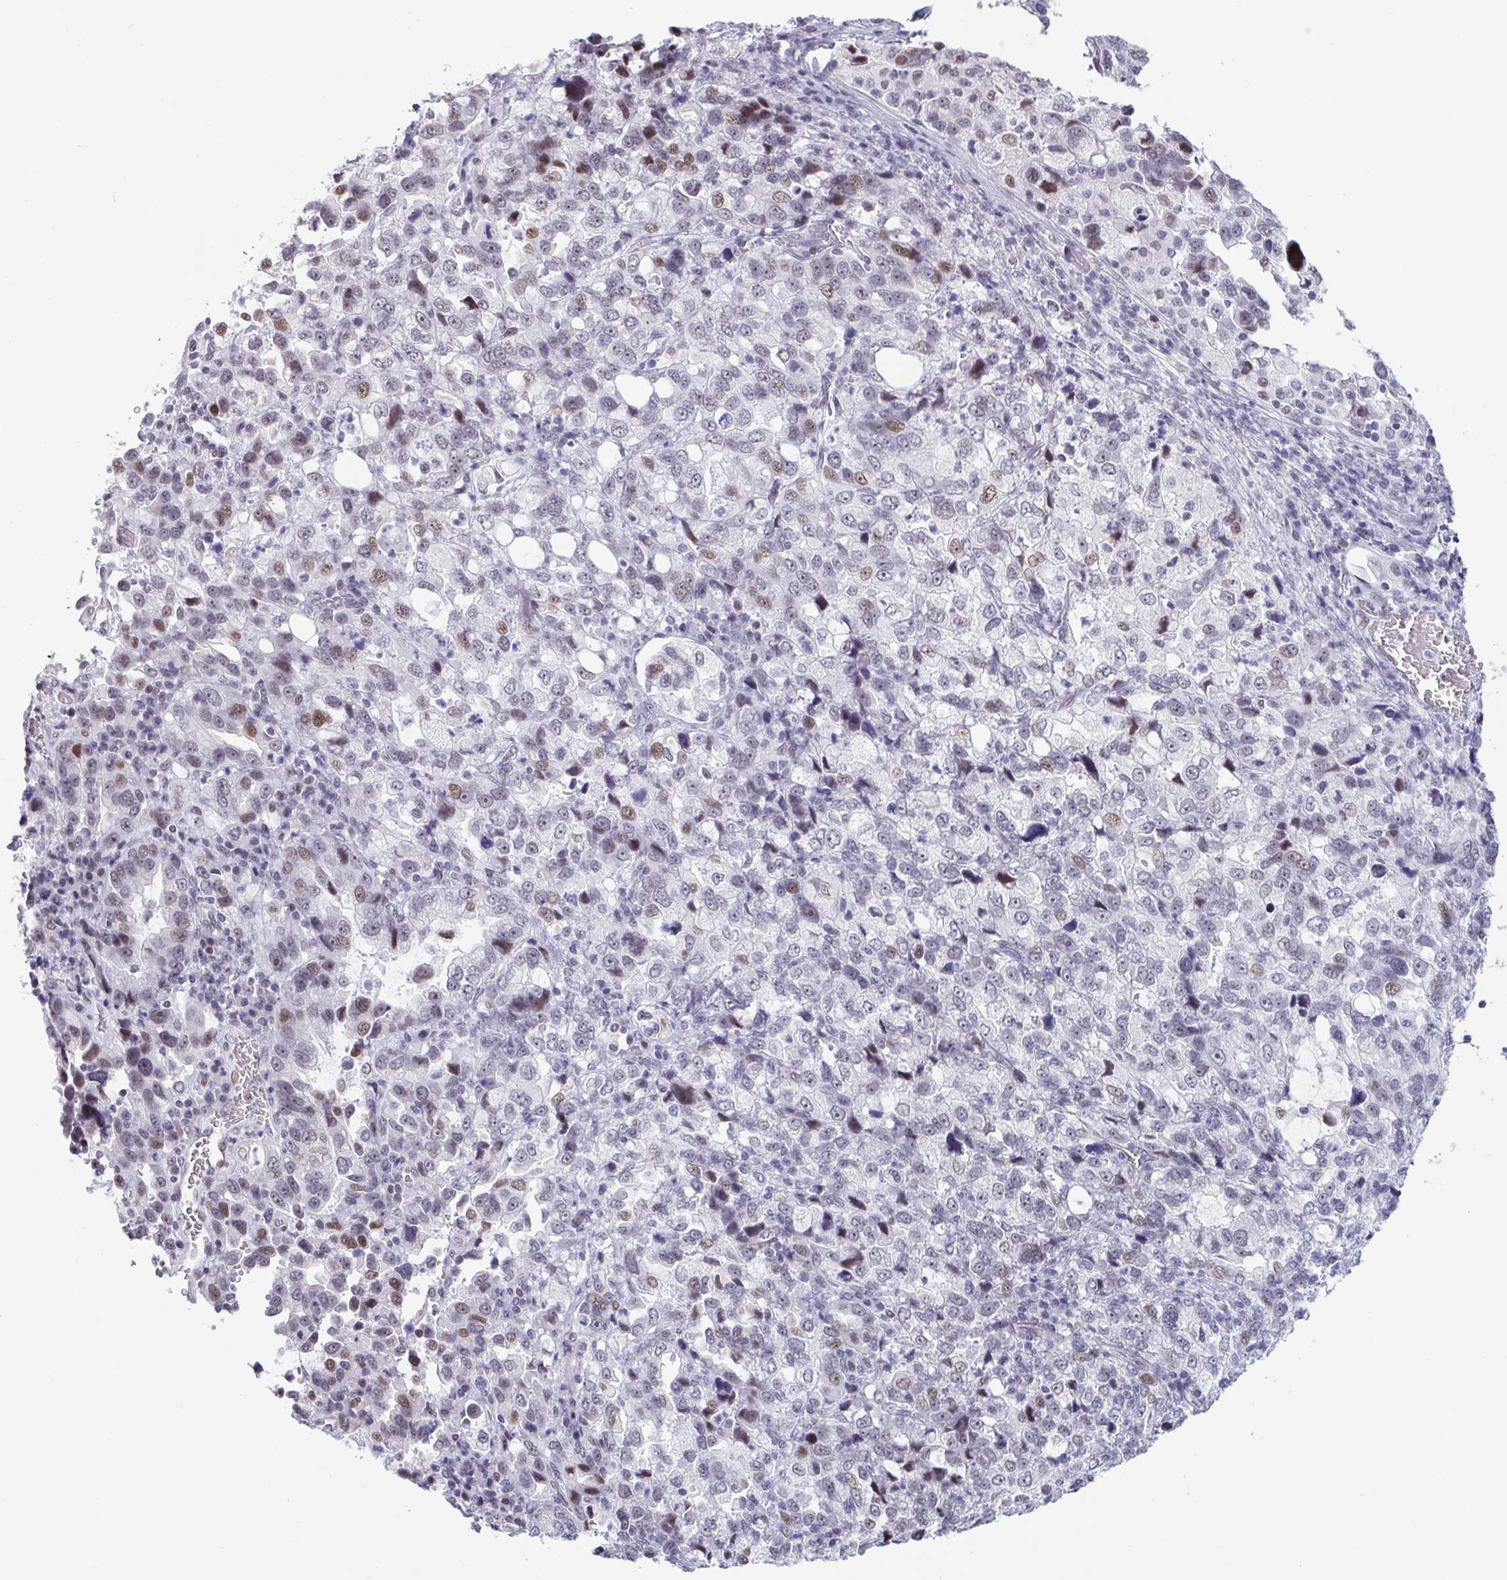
{"staining": {"intensity": "moderate", "quantity": "25%-75%", "location": "nuclear"}, "tissue": "stomach cancer", "cell_type": "Tumor cells", "image_type": "cancer", "snomed": [{"axis": "morphology", "description": "Adenocarcinoma, NOS"}, {"axis": "topography", "description": "Stomach, upper"}], "caption": "Immunohistochemistry of stomach adenocarcinoma displays medium levels of moderate nuclear positivity in approximately 25%-75% of tumor cells. The staining is performed using DAB brown chromogen to label protein expression. The nuclei are counter-stained blue using hematoxylin.", "gene": "HSD17B6", "patient": {"sex": "female", "age": 81}}